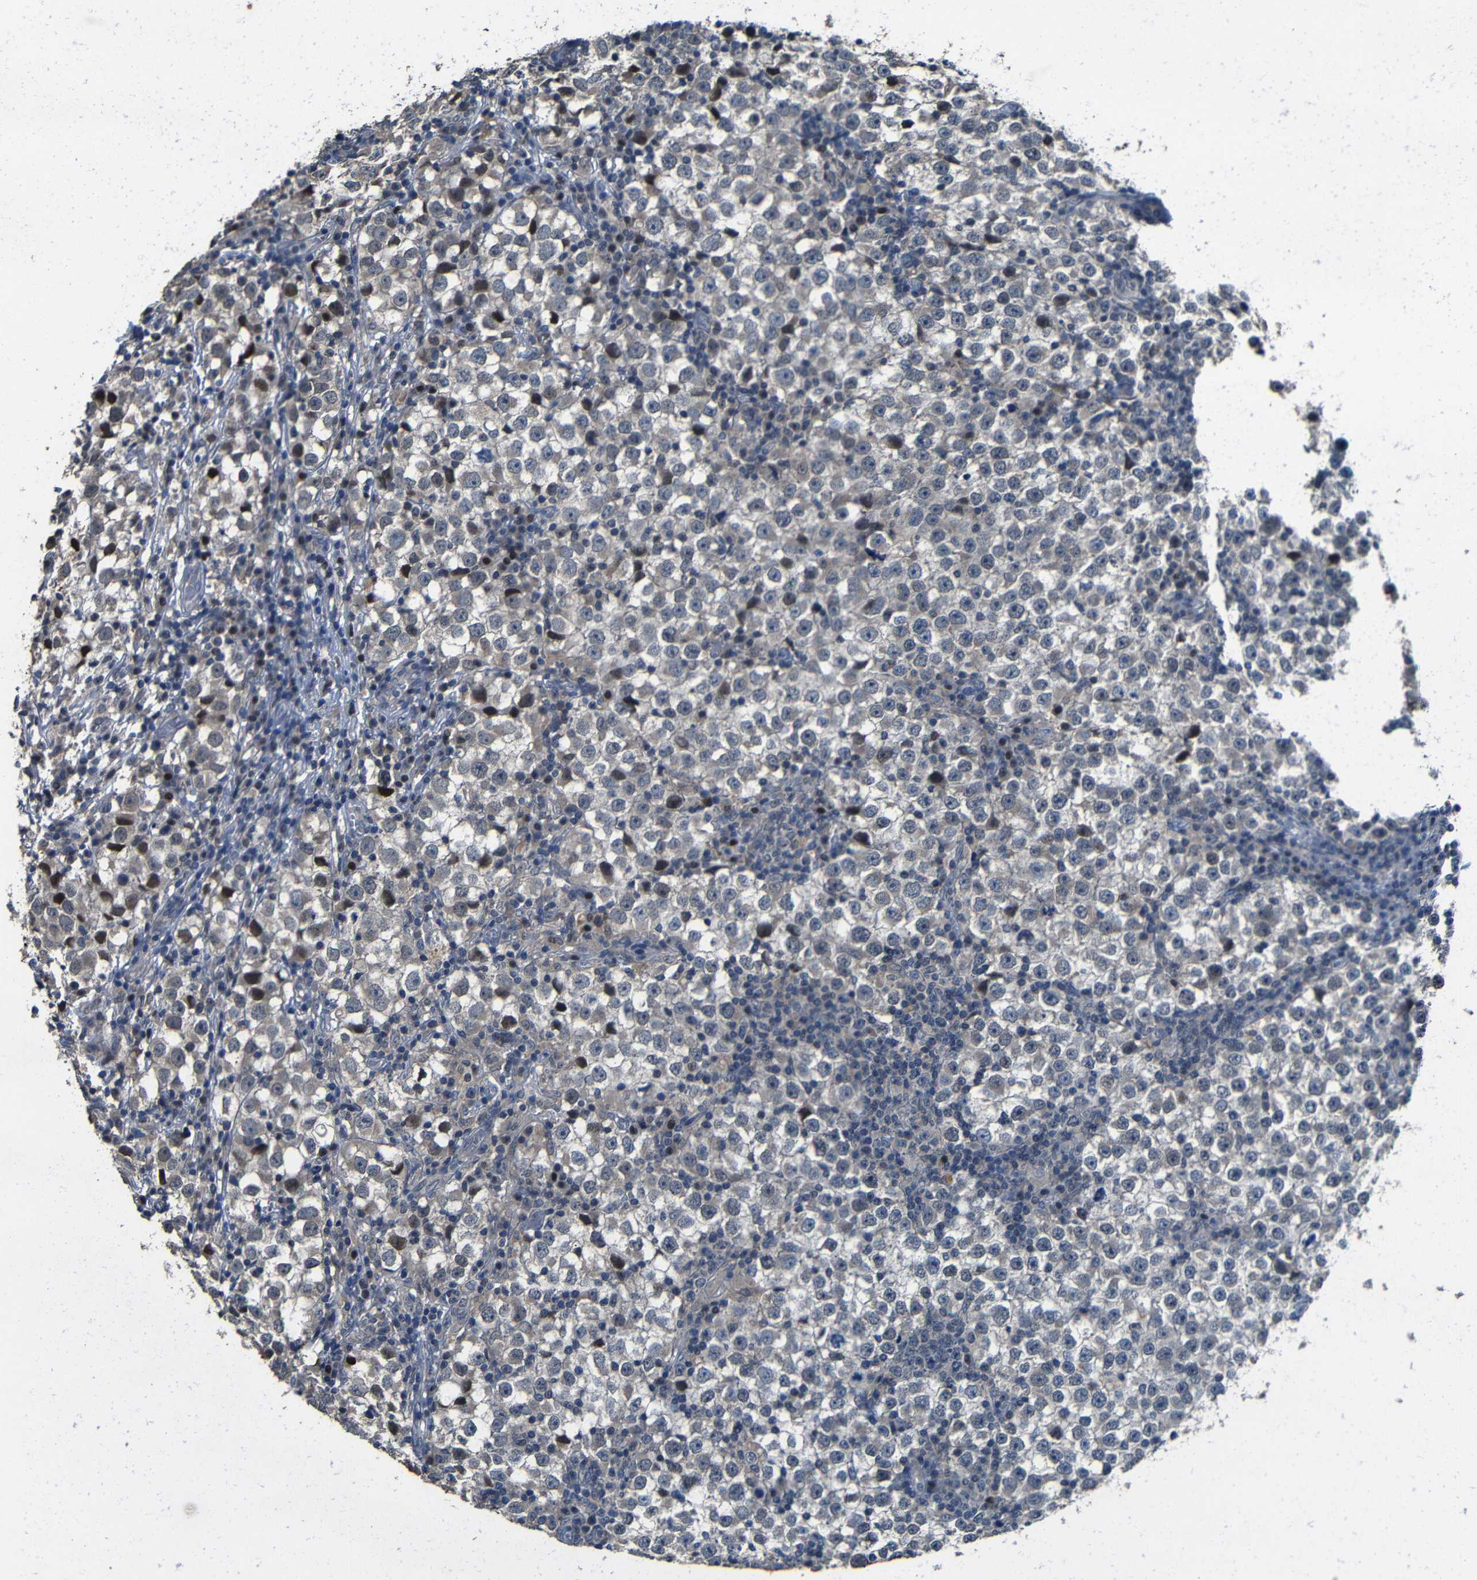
{"staining": {"intensity": "weak", "quantity": "<25%", "location": "cytoplasmic/membranous"}, "tissue": "testis cancer", "cell_type": "Tumor cells", "image_type": "cancer", "snomed": [{"axis": "morphology", "description": "Seminoma, NOS"}, {"axis": "topography", "description": "Testis"}], "caption": "Immunohistochemistry (IHC) micrograph of neoplastic tissue: seminoma (testis) stained with DAB (3,3'-diaminobenzidine) reveals no significant protein expression in tumor cells. (Immunohistochemistry (IHC), brightfield microscopy, high magnification).", "gene": "C6orf89", "patient": {"sex": "male", "age": 65}}